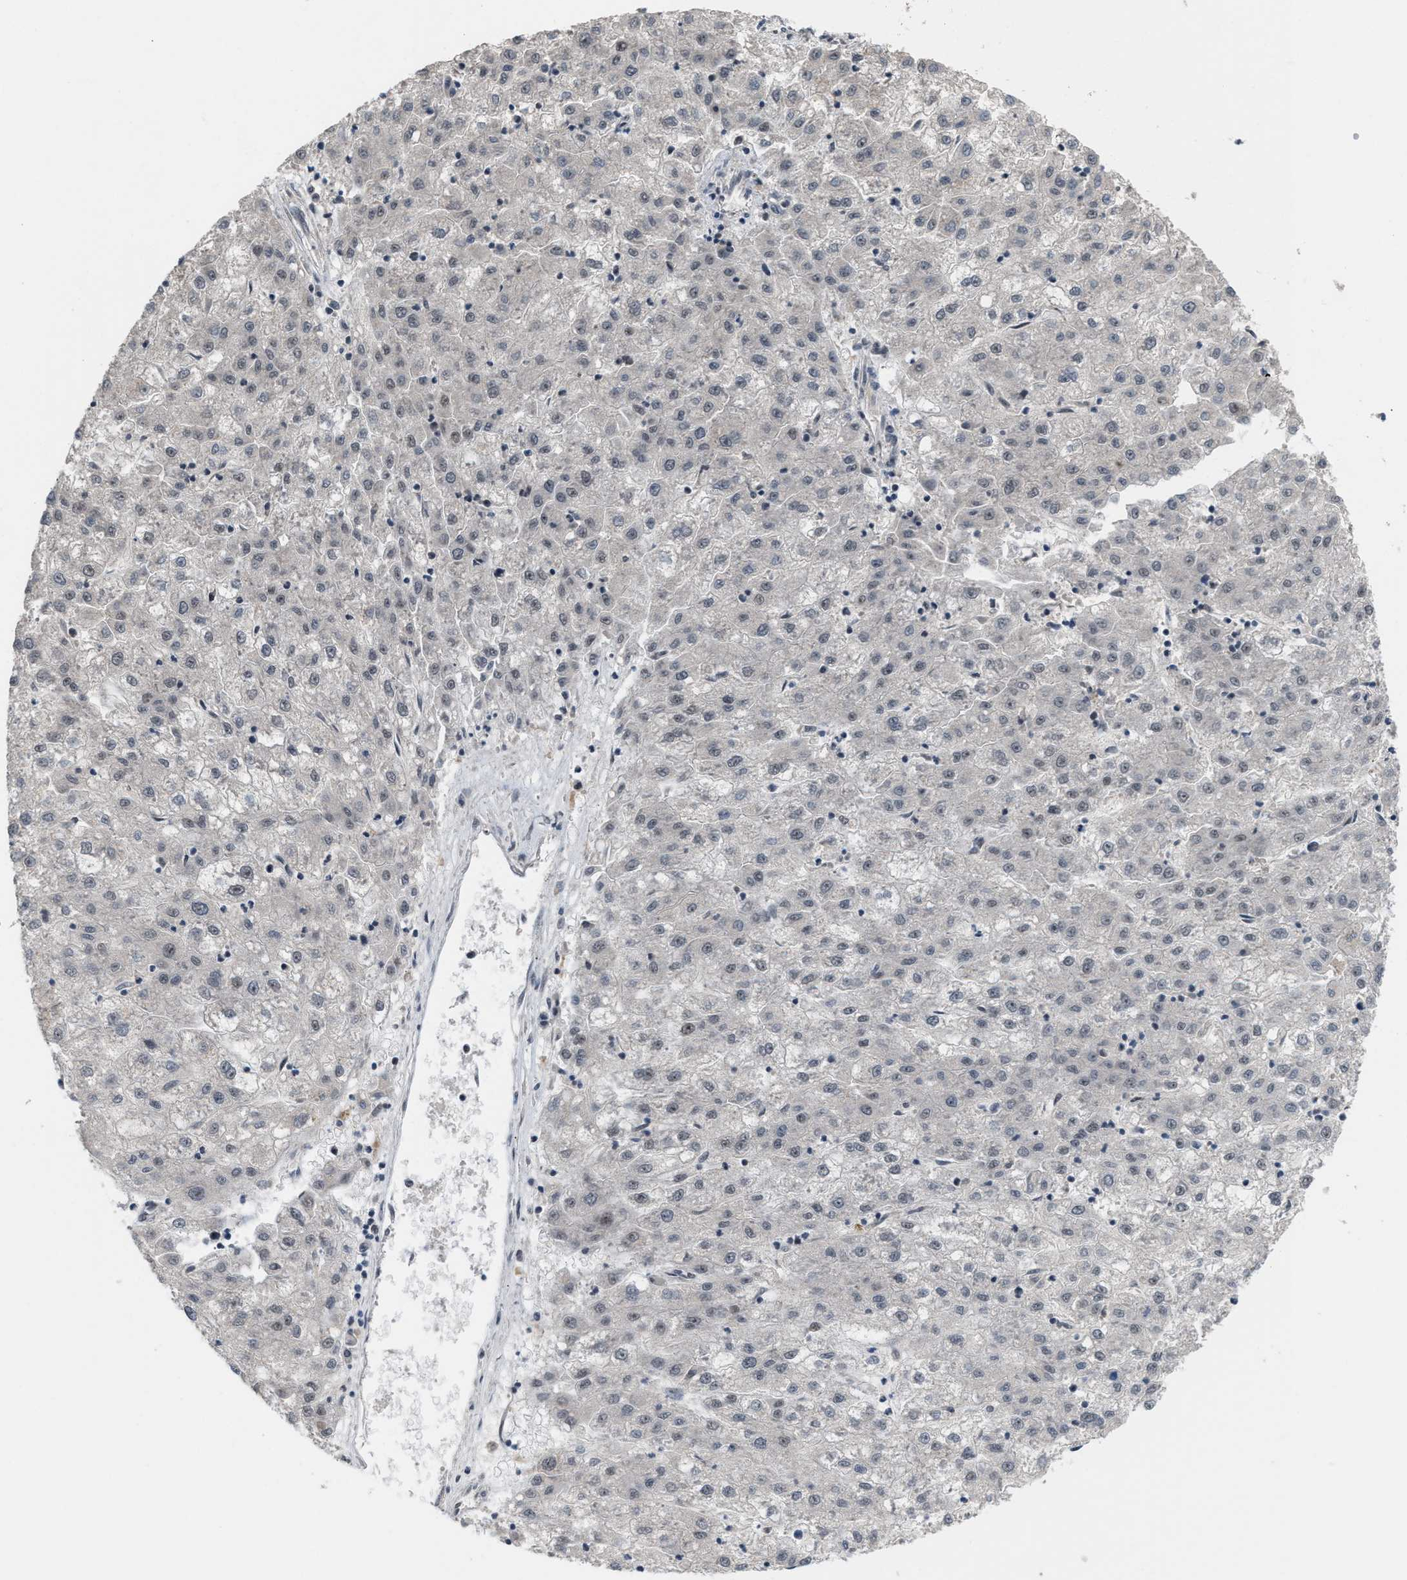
{"staining": {"intensity": "weak", "quantity": "<25%", "location": "nuclear"}, "tissue": "liver cancer", "cell_type": "Tumor cells", "image_type": "cancer", "snomed": [{"axis": "morphology", "description": "Carcinoma, Hepatocellular, NOS"}, {"axis": "topography", "description": "Liver"}], "caption": "Tumor cells show no significant staining in liver hepatocellular carcinoma. (DAB (3,3'-diaminobenzidine) IHC, high magnification).", "gene": "PRPF4", "patient": {"sex": "male", "age": 72}}